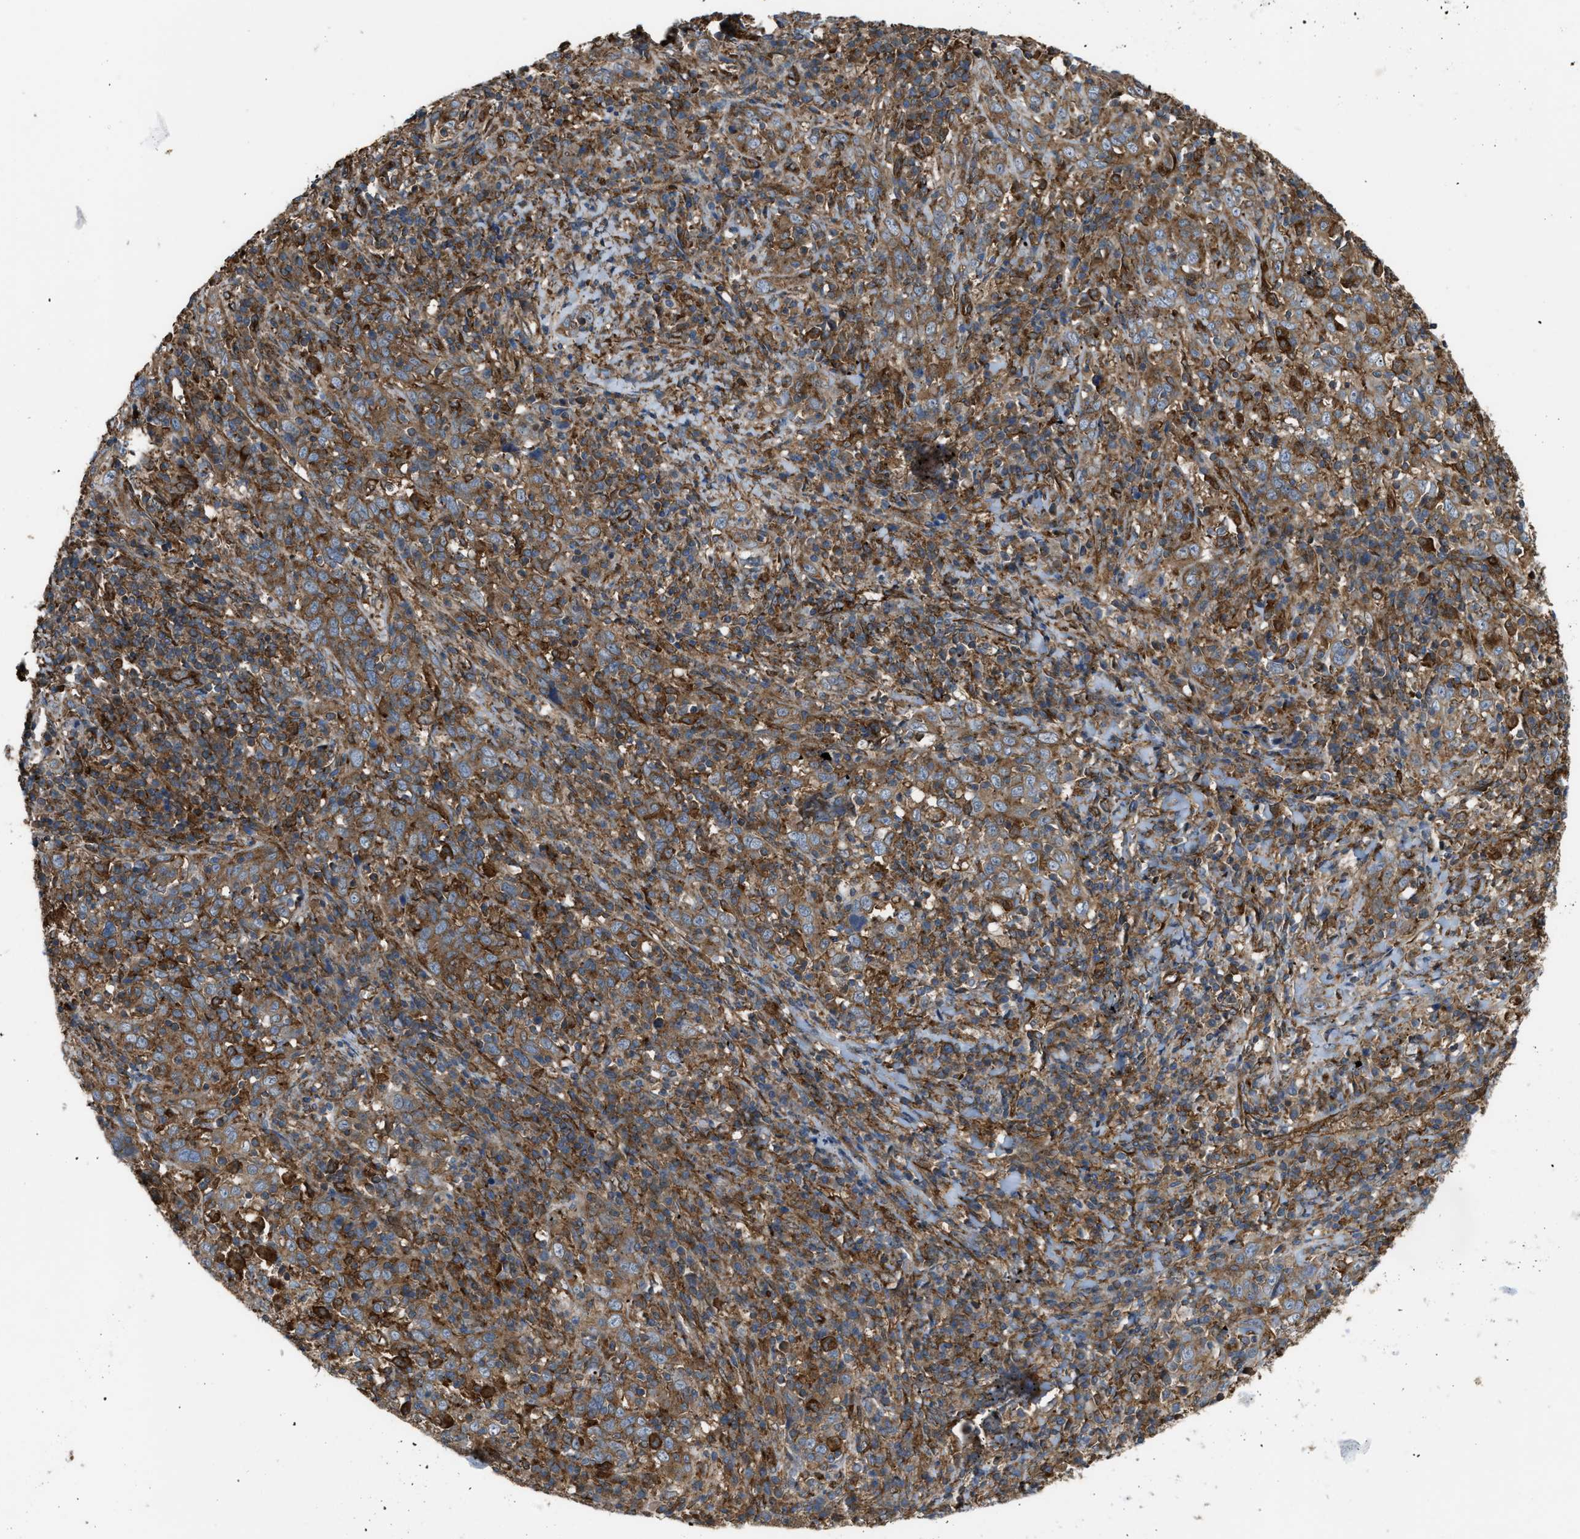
{"staining": {"intensity": "moderate", "quantity": ">75%", "location": "cytoplasmic/membranous"}, "tissue": "cervical cancer", "cell_type": "Tumor cells", "image_type": "cancer", "snomed": [{"axis": "morphology", "description": "Squamous cell carcinoma, NOS"}, {"axis": "topography", "description": "Cervix"}], "caption": "Approximately >75% of tumor cells in cervical squamous cell carcinoma reveal moderate cytoplasmic/membranous protein expression as visualized by brown immunohistochemical staining.", "gene": "PICALM", "patient": {"sex": "female", "age": 46}}